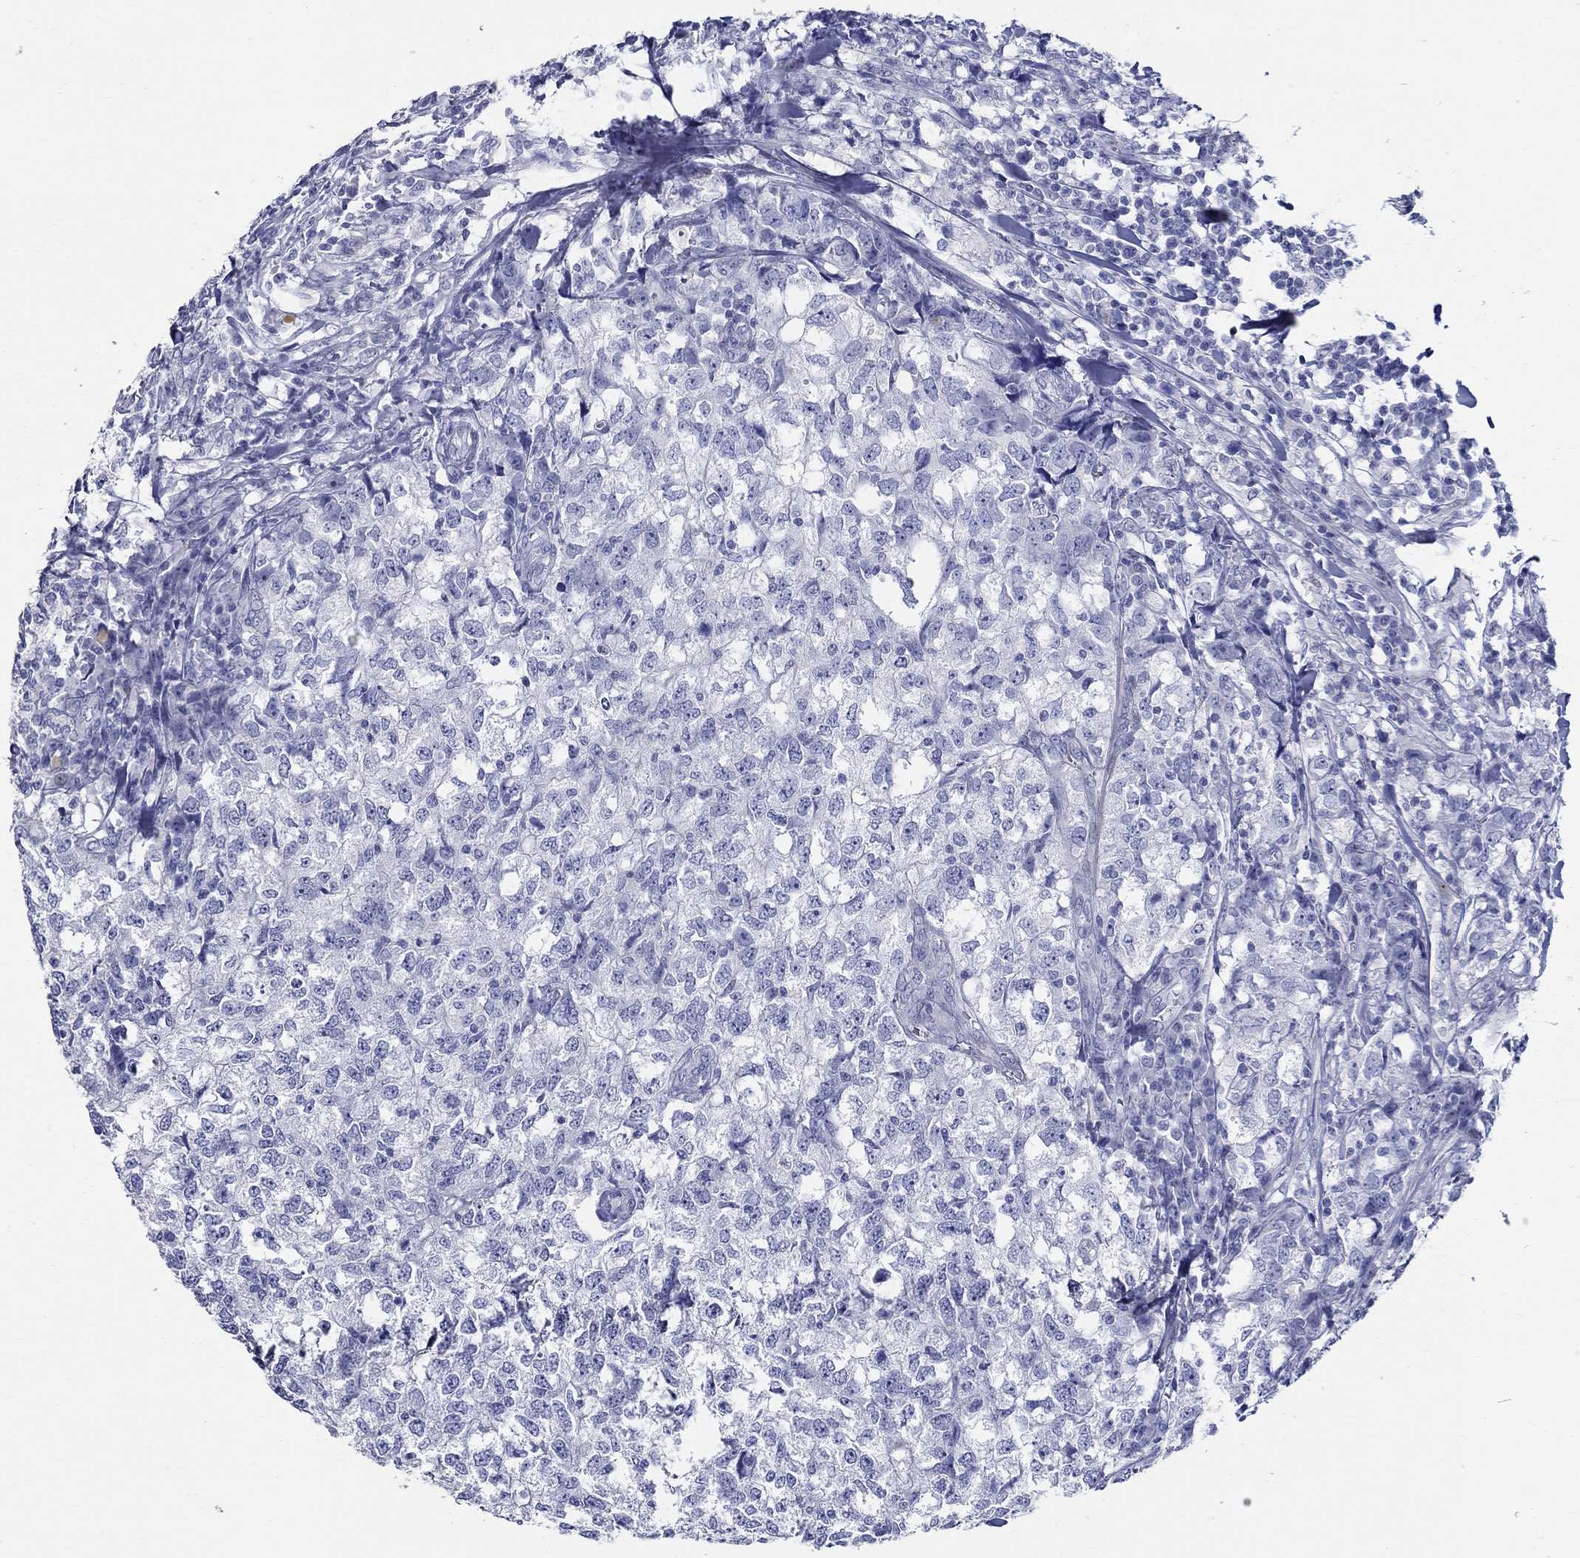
{"staining": {"intensity": "negative", "quantity": "none", "location": "none"}, "tissue": "breast cancer", "cell_type": "Tumor cells", "image_type": "cancer", "snomed": [{"axis": "morphology", "description": "Duct carcinoma"}, {"axis": "topography", "description": "Breast"}], "caption": "Tumor cells show no significant staining in breast invasive ductal carcinoma. (Brightfield microscopy of DAB (3,3'-diaminobenzidine) immunohistochemistry (IHC) at high magnification).", "gene": "CRYGS", "patient": {"sex": "female", "age": 30}}